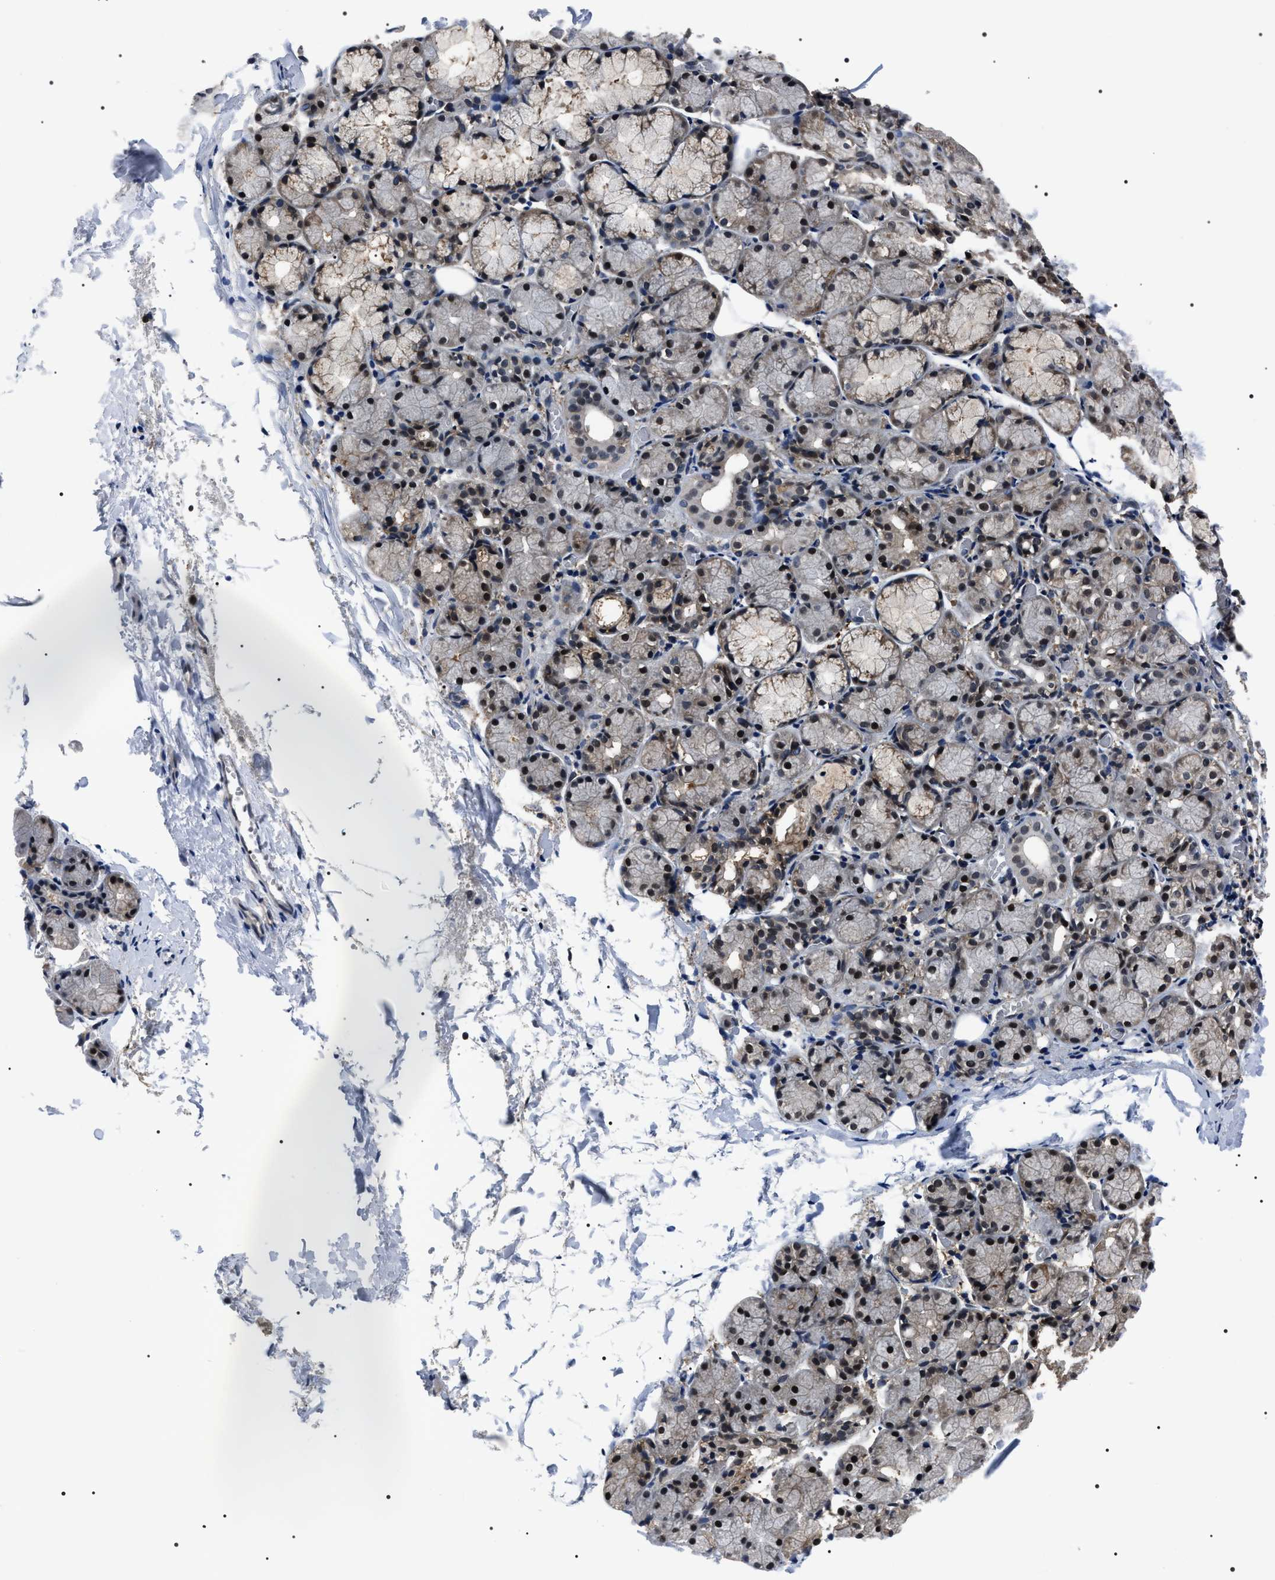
{"staining": {"intensity": "strong", "quantity": "<25%", "location": "nuclear"}, "tissue": "salivary gland", "cell_type": "Glandular cells", "image_type": "normal", "snomed": [{"axis": "morphology", "description": "Normal tissue, NOS"}, {"axis": "topography", "description": "Salivary gland"}], "caption": "A brown stain shows strong nuclear expression of a protein in glandular cells of normal salivary gland.", "gene": "SIPA1", "patient": {"sex": "female", "age": 24}}